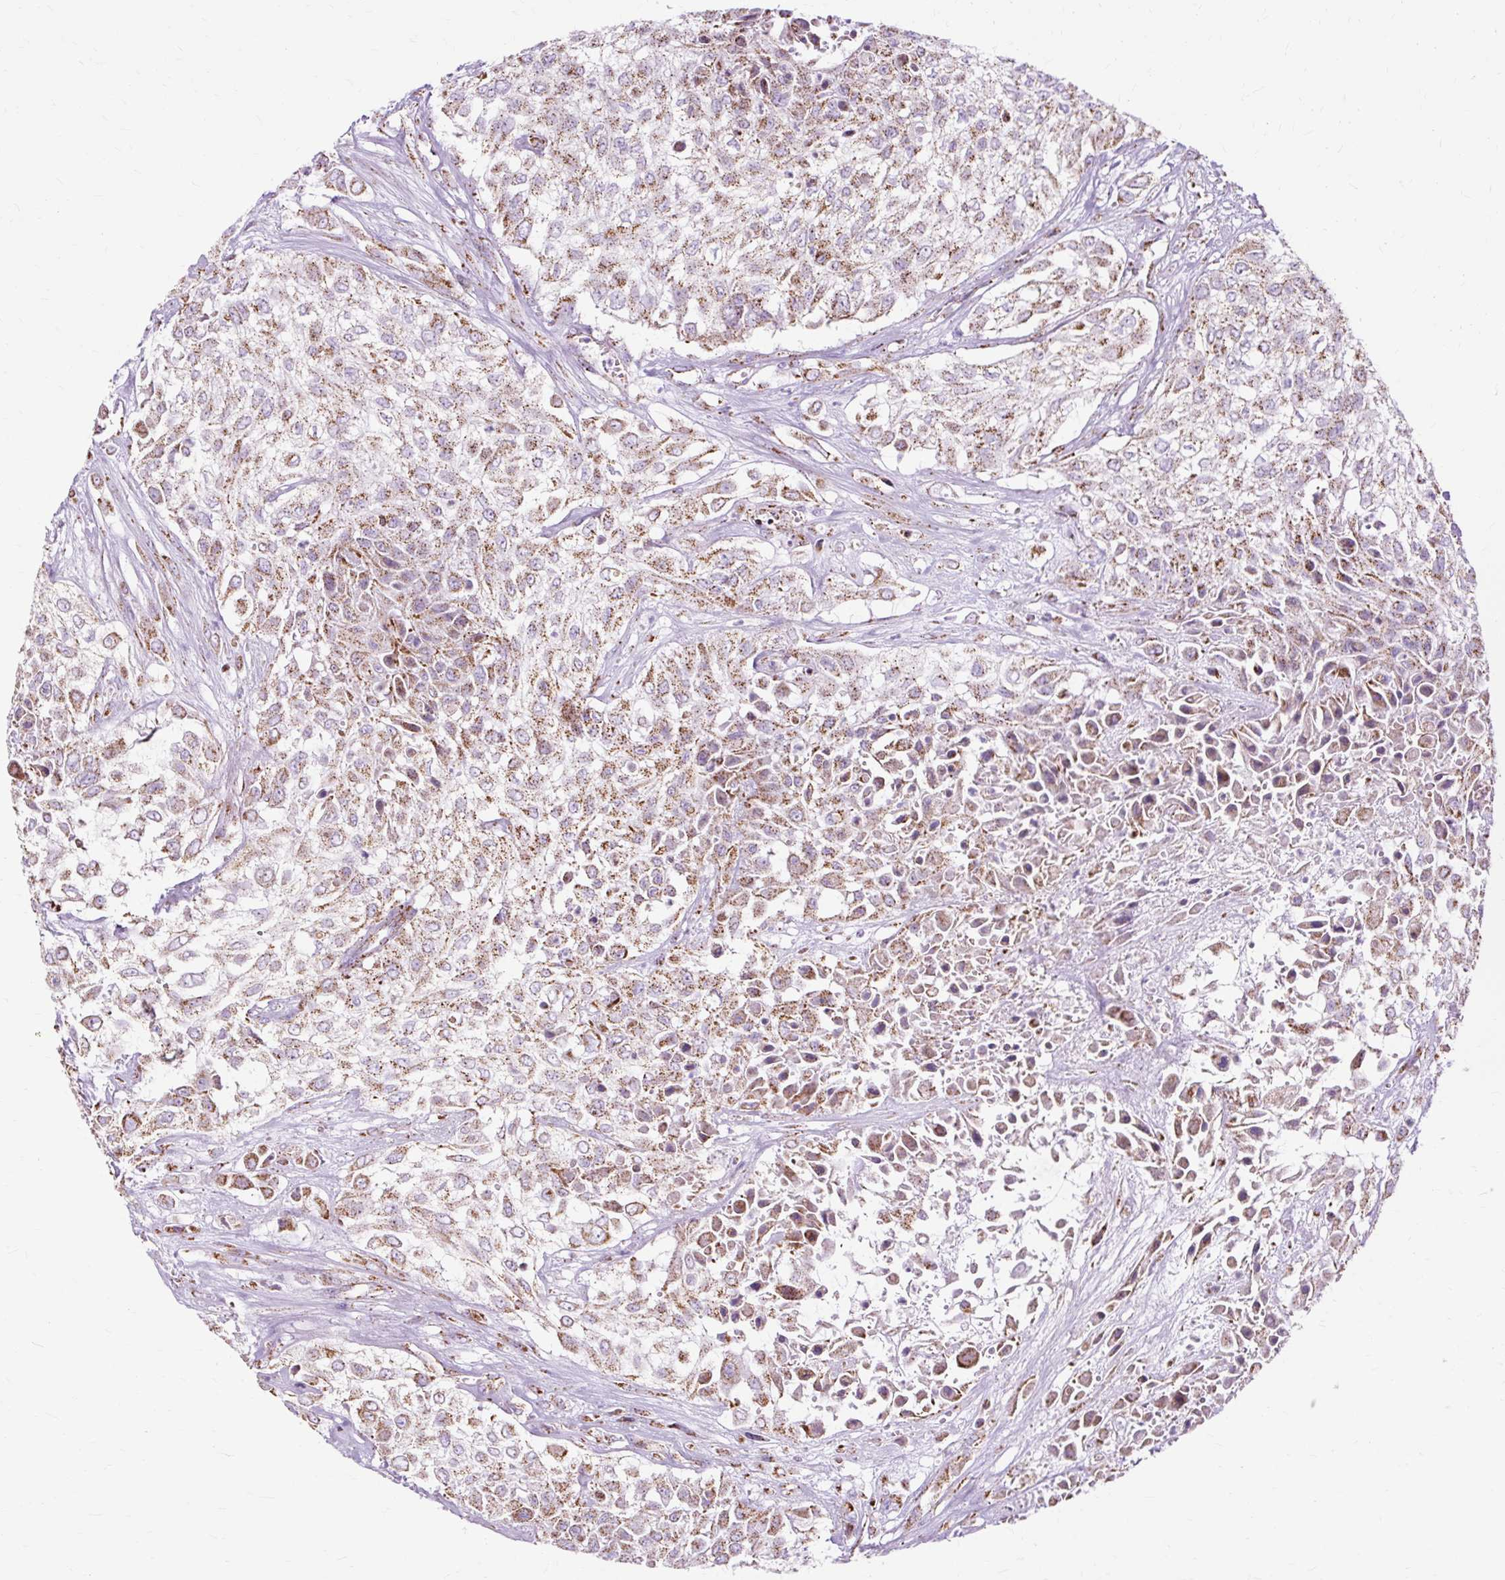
{"staining": {"intensity": "moderate", "quantity": ">75%", "location": "cytoplasmic/membranous"}, "tissue": "urothelial cancer", "cell_type": "Tumor cells", "image_type": "cancer", "snomed": [{"axis": "morphology", "description": "Urothelial carcinoma, High grade"}, {"axis": "topography", "description": "Urinary bladder"}], "caption": "About >75% of tumor cells in high-grade urothelial carcinoma exhibit moderate cytoplasmic/membranous protein expression as visualized by brown immunohistochemical staining.", "gene": "DLAT", "patient": {"sex": "male", "age": 57}}